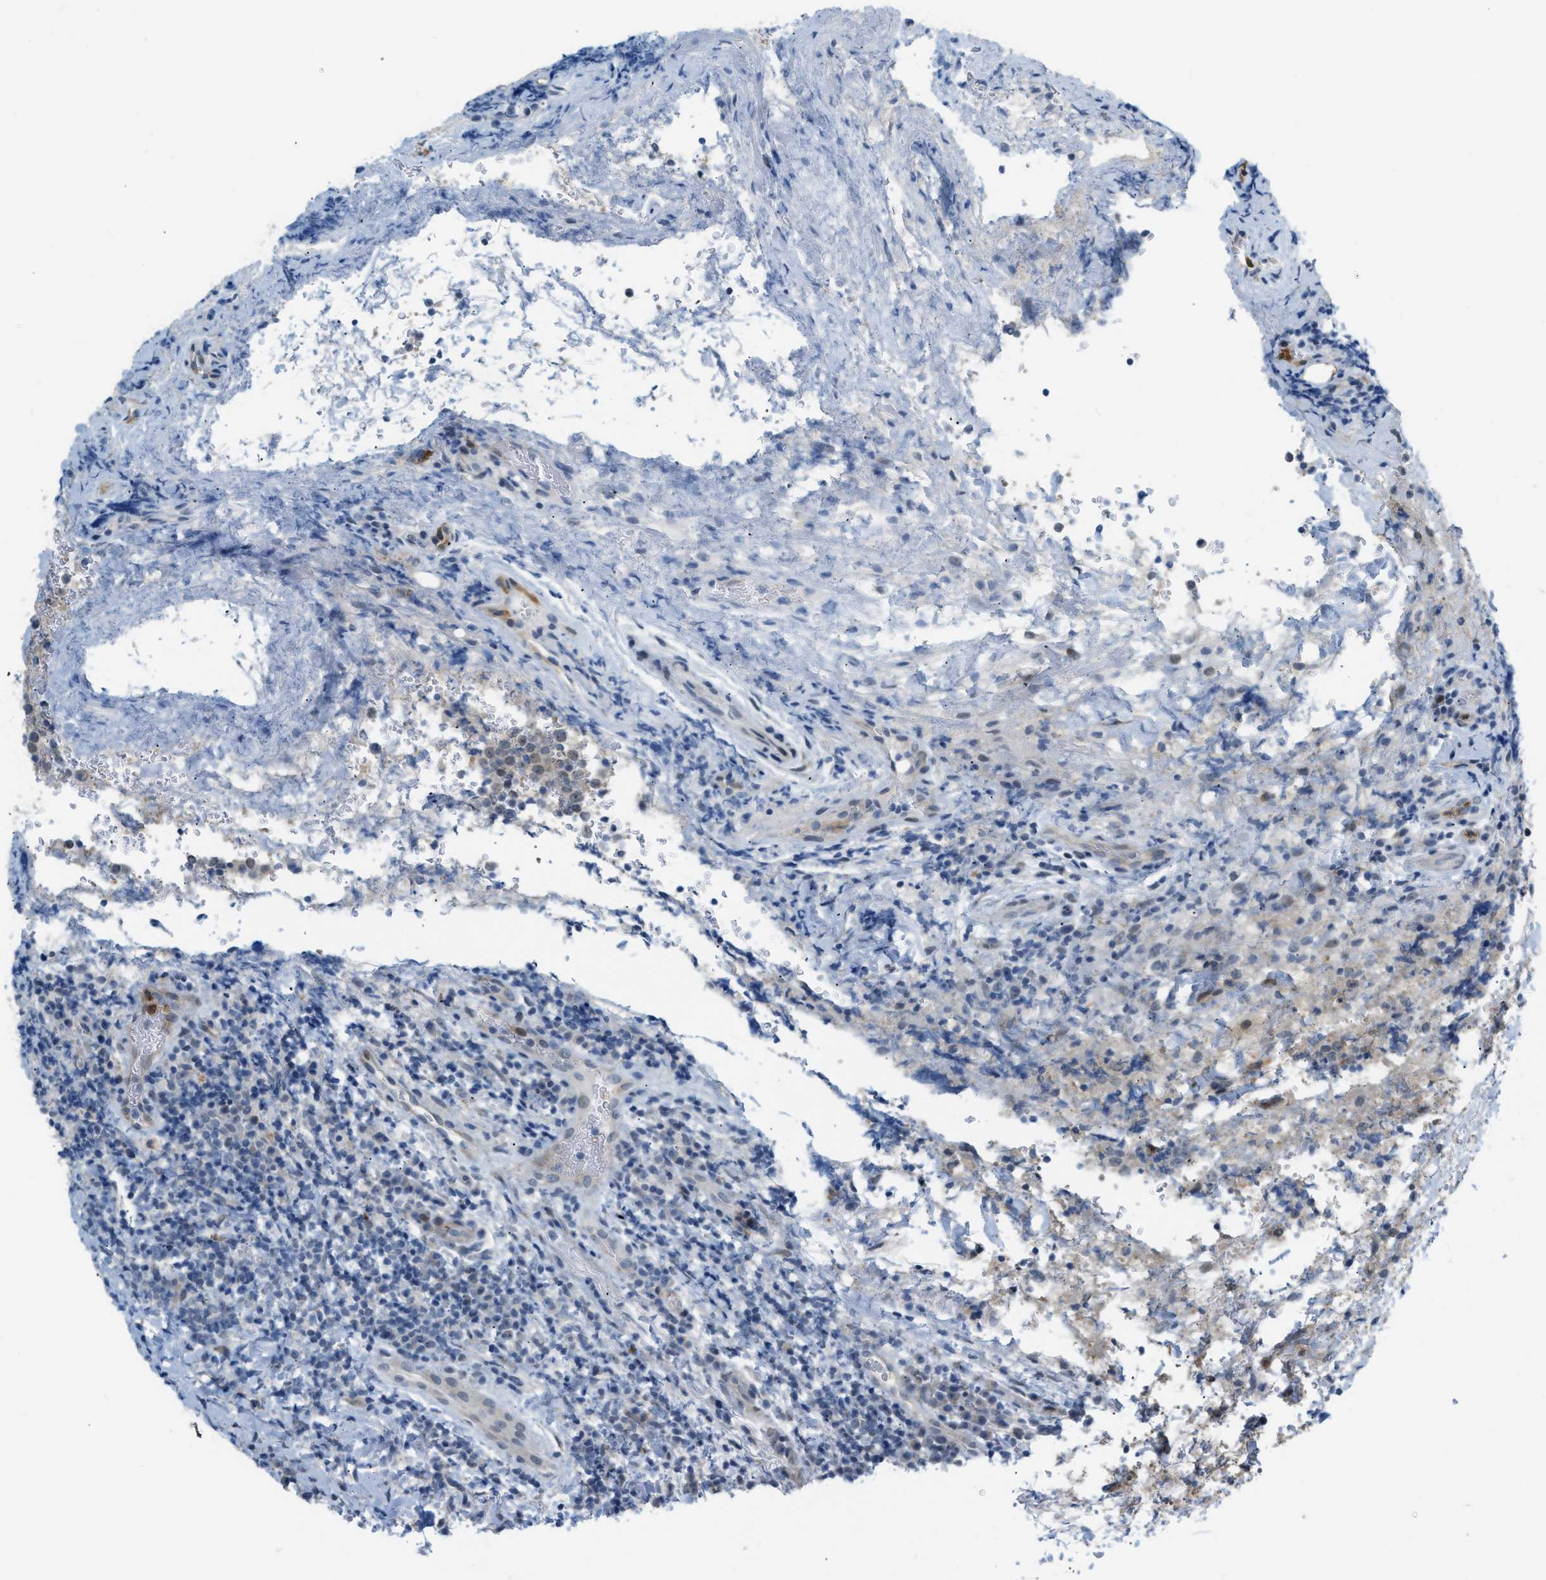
{"staining": {"intensity": "negative", "quantity": "none", "location": "none"}, "tissue": "lymphoma", "cell_type": "Tumor cells", "image_type": "cancer", "snomed": [{"axis": "morphology", "description": "Malignant lymphoma, non-Hodgkin's type, High grade"}, {"axis": "topography", "description": "Tonsil"}], "caption": "DAB (3,3'-diaminobenzidine) immunohistochemical staining of human malignant lymphoma, non-Hodgkin's type (high-grade) shows no significant staining in tumor cells.", "gene": "ZNF408", "patient": {"sex": "female", "age": 36}}